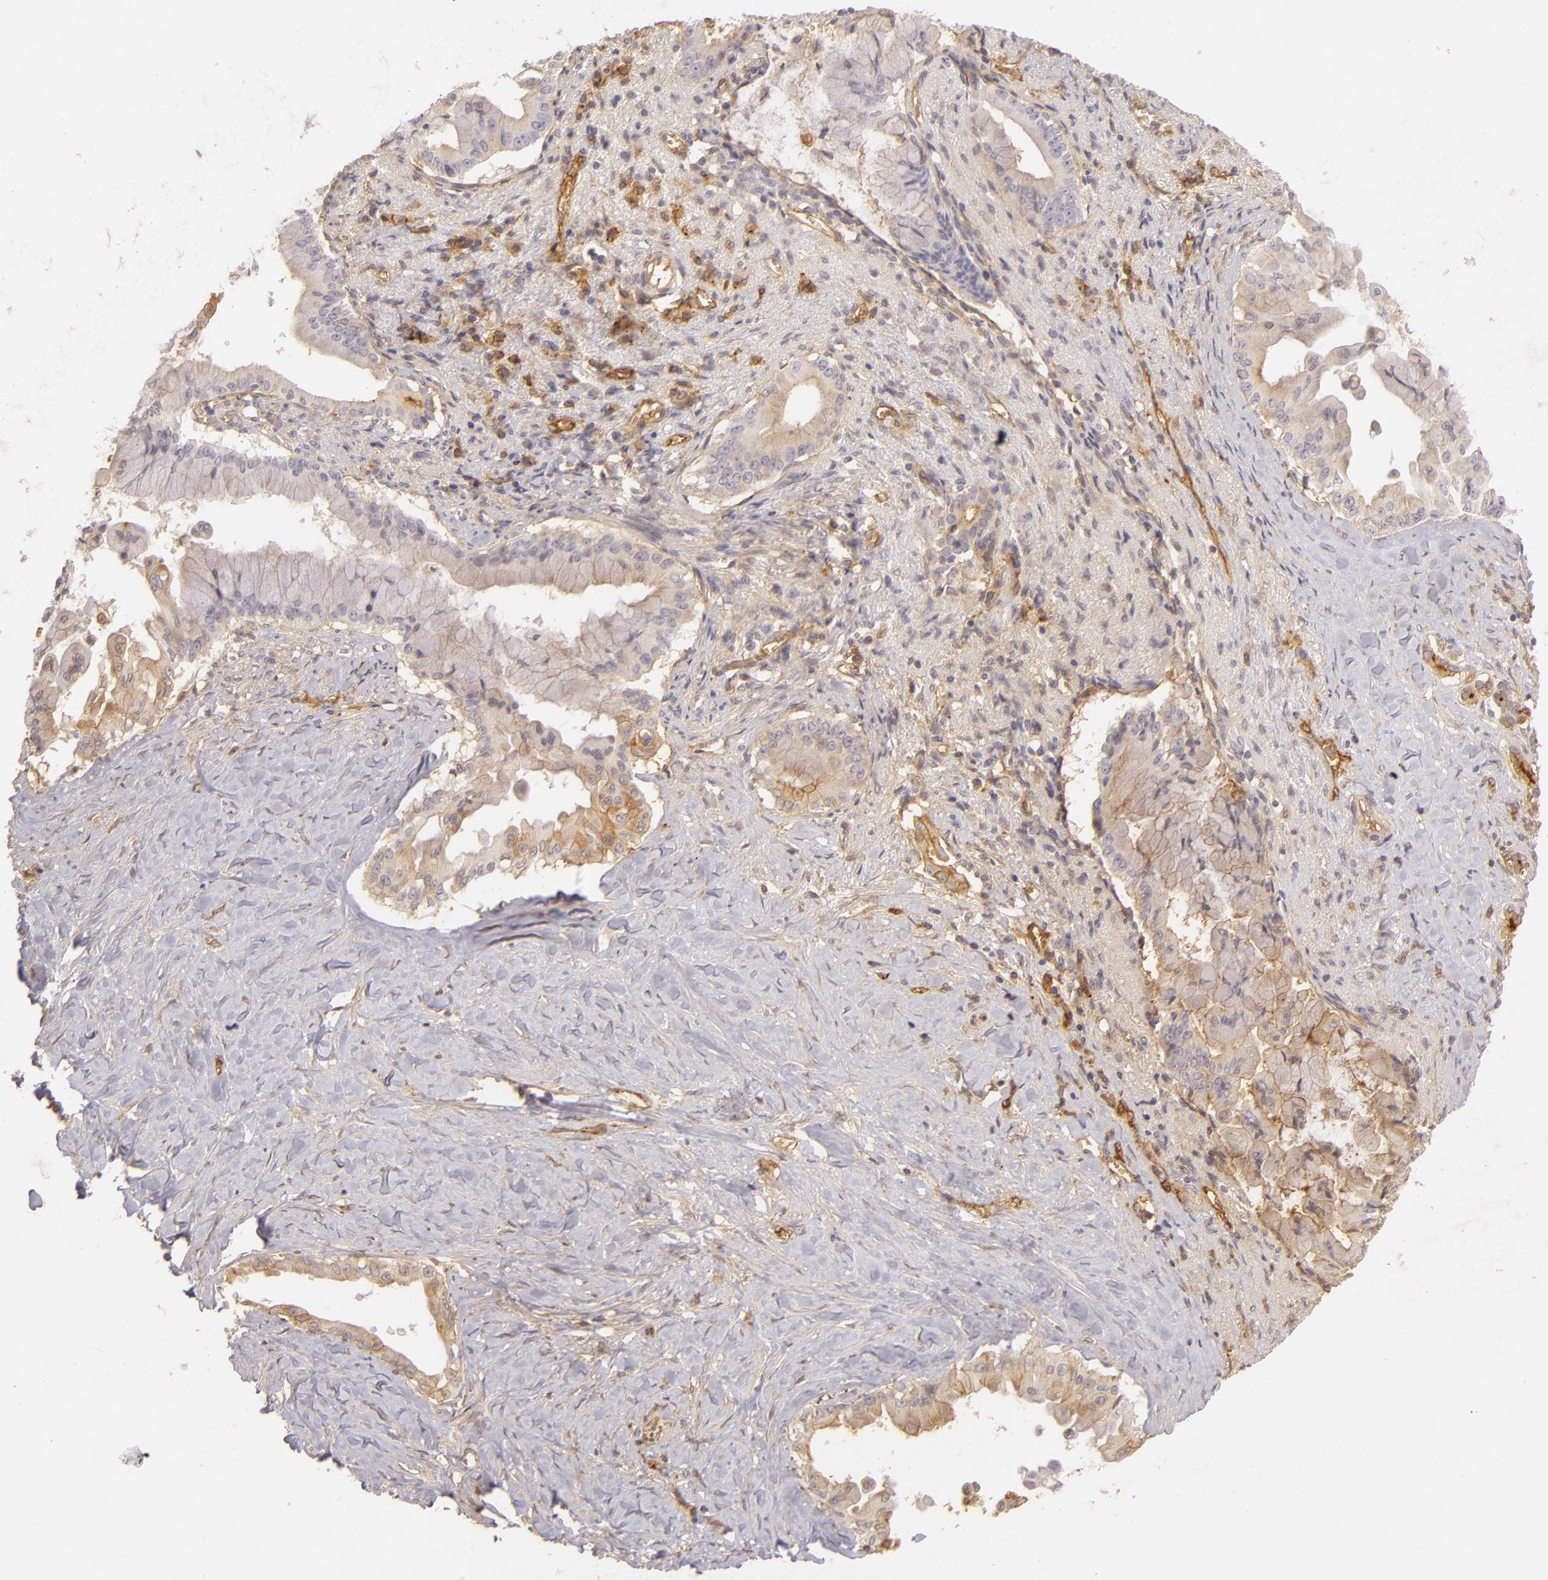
{"staining": {"intensity": "weak", "quantity": "25%-75%", "location": "cytoplasmic/membranous"}, "tissue": "pancreatic cancer", "cell_type": "Tumor cells", "image_type": "cancer", "snomed": [{"axis": "morphology", "description": "Adenocarcinoma, NOS"}, {"axis": "topography", "description": "Pancreas"}], "caption": "A high-resolution photomicrograph shows immunohistochemistry (IHC) staining of pancreatic adenocarcinoma, which reveals weak cytoplasmic/membranous expression in about 25%-75% of tumor cells.", "gene": "CD59", "patient": {"sex": "male", "age": 59}}